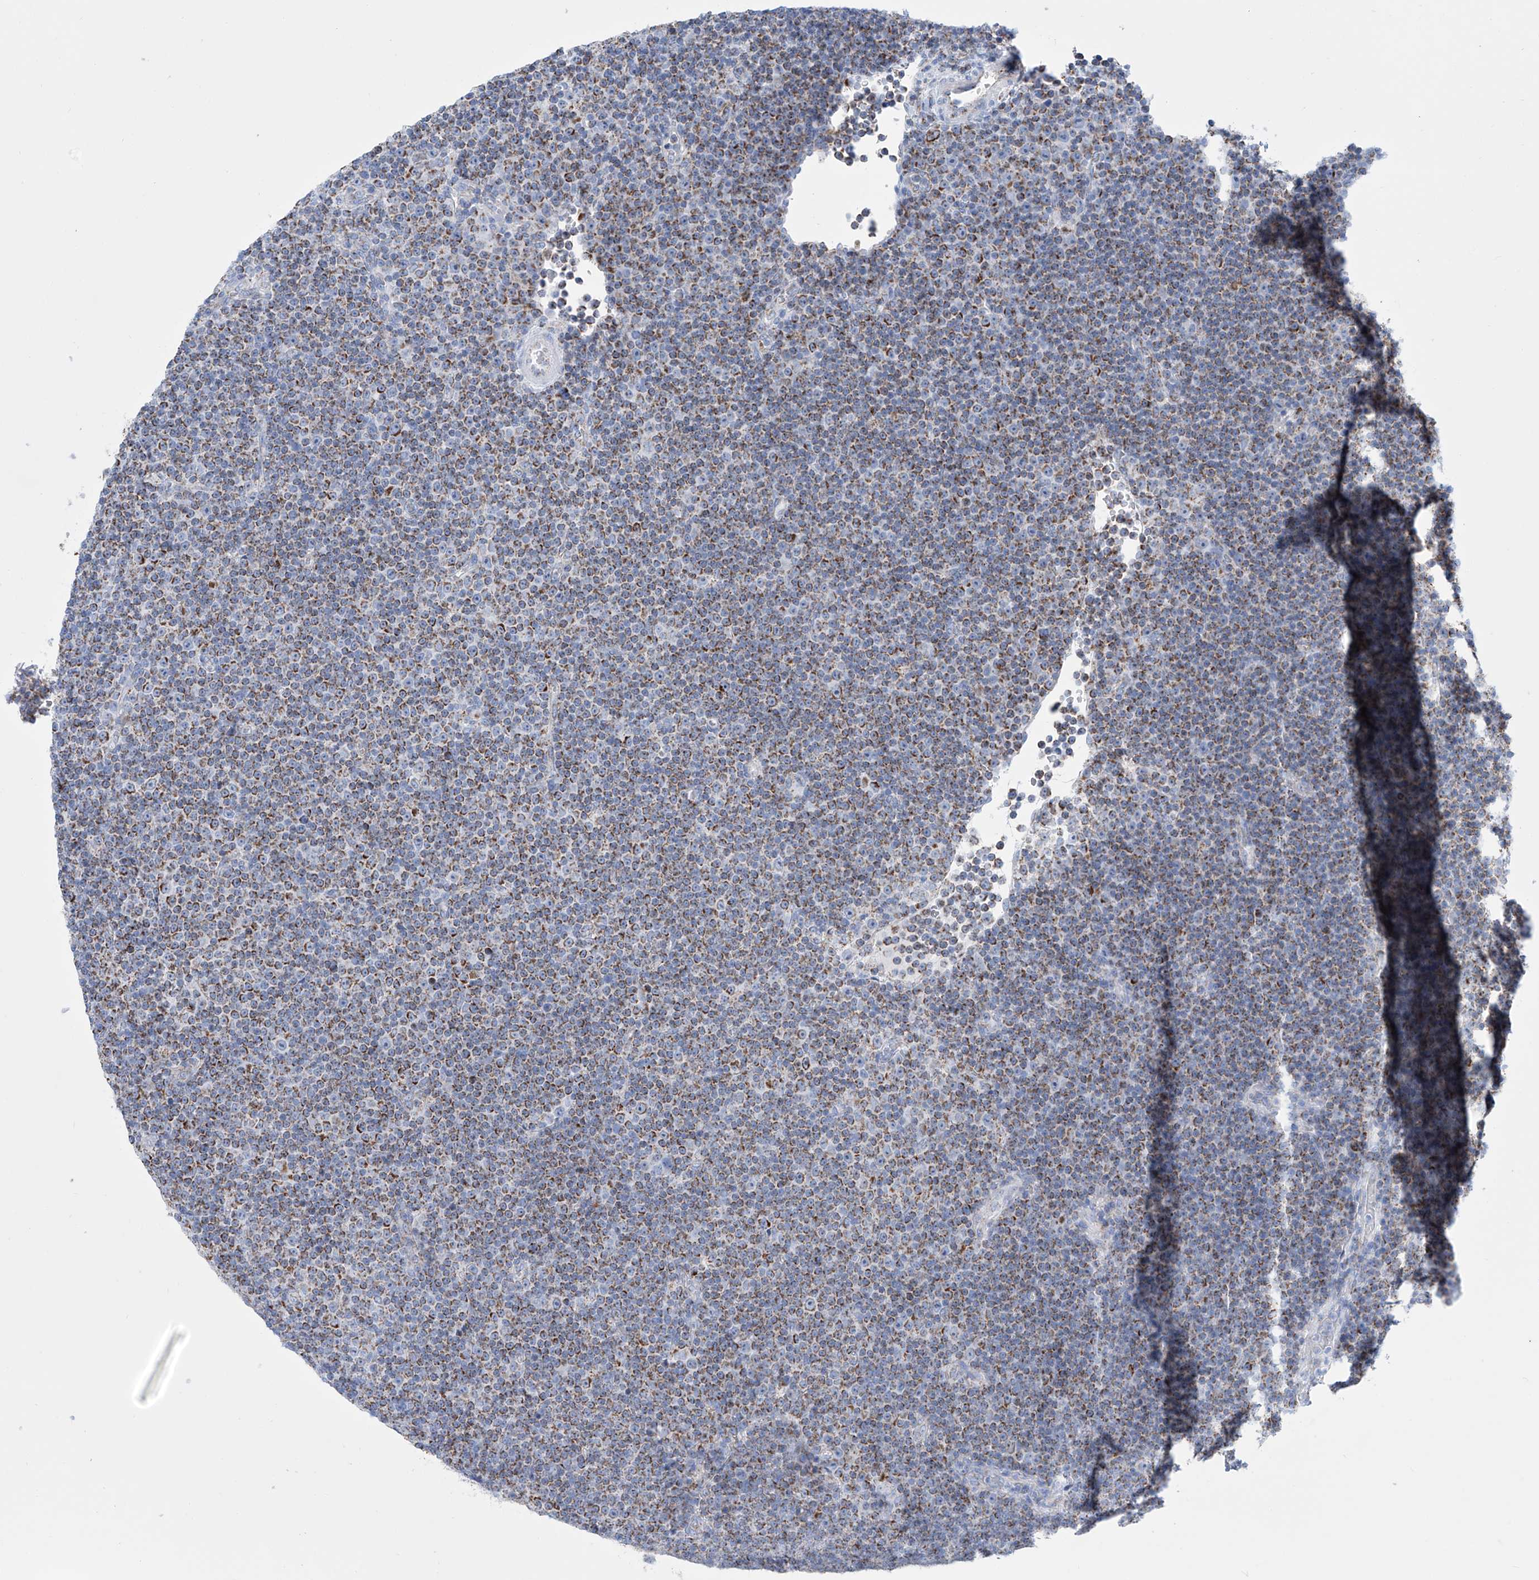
{"staining": {"intensity": "moderate", "quantity": ">75%", "location": "cytoplasmic/membranous"}, "tissue": "lymphoma", "cell_type": "Tumor cells", "image_type": "cancer", "snomed": [{"axis": "morphology", "description": "Malignant lymphoma, non-Hodgkin's type, Low grade"}, {"axis": "topography", "description": "Lymph node"}], "caption": "This image reveals immunohistochemistry (IHC) staining of low-grade malignant lymphoma, non-Hodgkin's type, with medium moderate cytoplasmic/membranous staining in about >75% of tumor cells.", "gene": "ALDH6A1", "patient": {"sex": "female", "age": 67}}